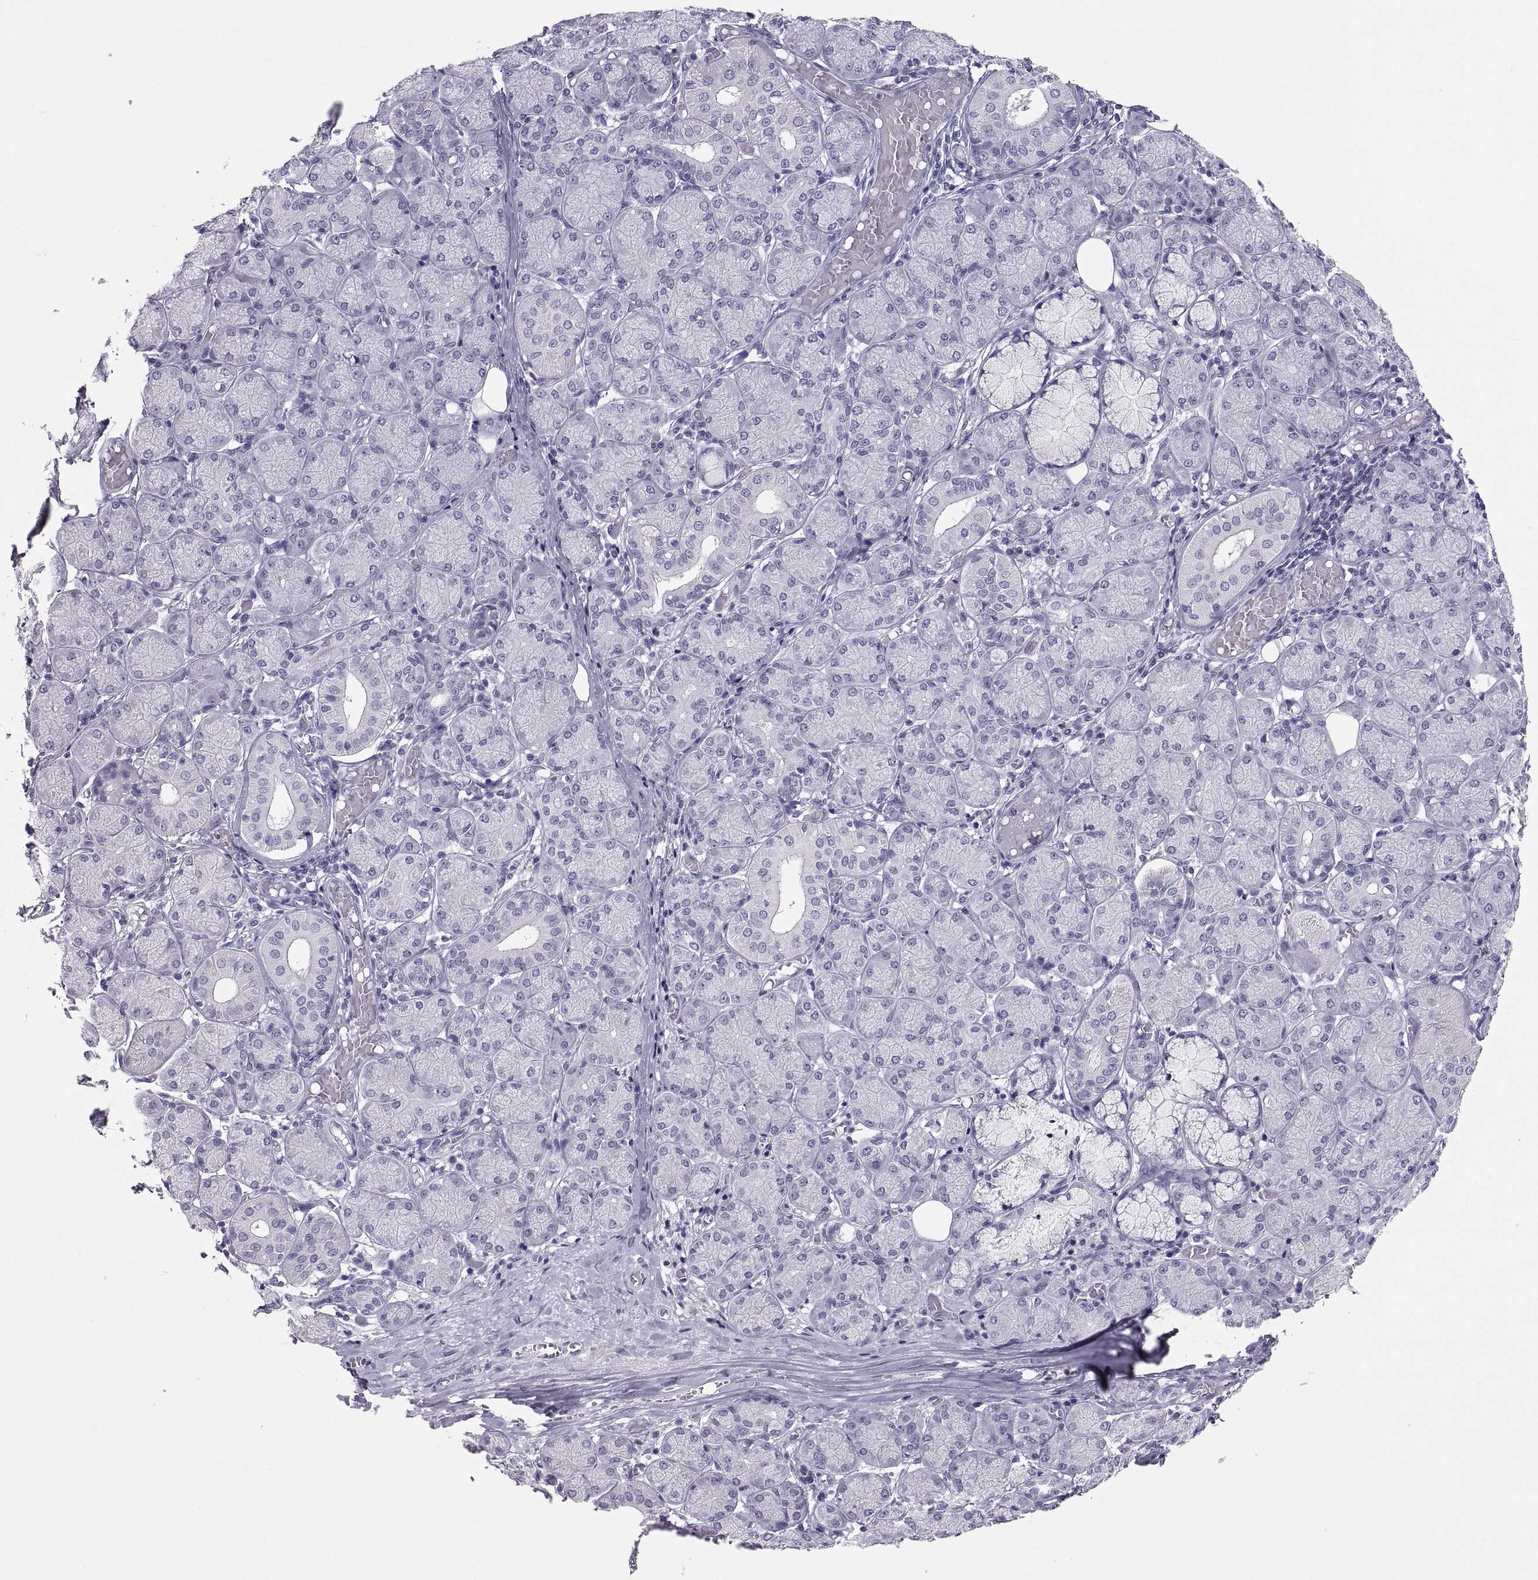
{"staining": {"intensity": "negative", "quantity": "none", "location": "none"}, "tissue": "salivary gland", "cell_type": "Glandular cells", "image_type": "normal", "snomed": [{"axis": "morphology", "description": "Normal tissue, NOS"}, {"axis": "topography", "description": "Salivary gland"}, {"axis": "topography", "description": "Peripheral nerve tissue"}], "caption": "Immunohistochemical staining of normal human salivary gland exhibits no significant positivity in glandular cells.", "gene": "SOX21", "patient": {"sex": "female", "age": 24}}